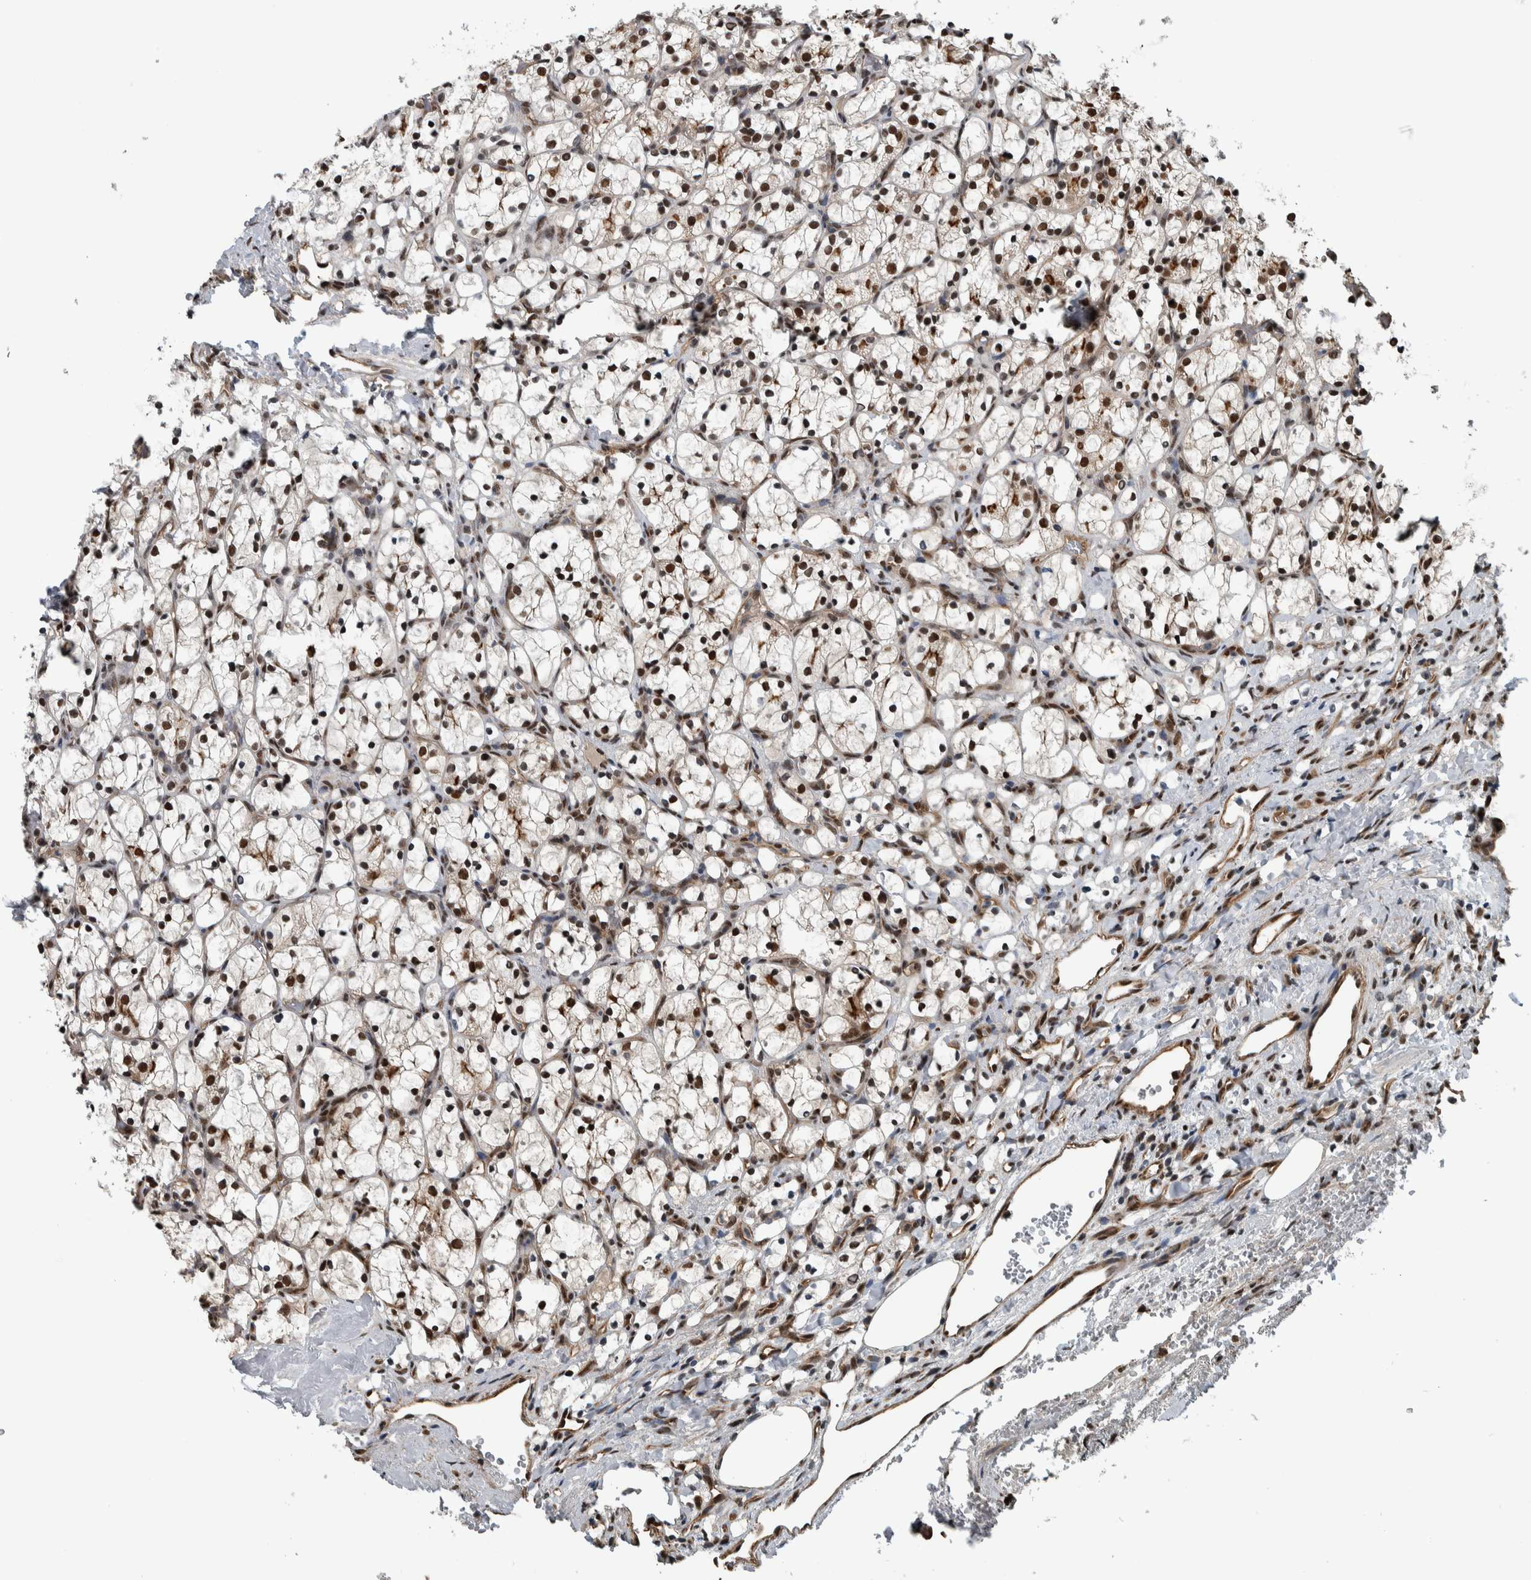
{"staining": {"intensity": "strong", "quantity": ">75%", "location": "nuclear"}, "tissue": "renal cancer", "cell_type": "Tumor cells", "image_type": "cancer", "snomed": [{"axis": "morphology", "description": "Adenocarcinoma, NOS"}, {"axis": "topography", "description": "Kidney"}], "caption": "Immunohistochemical staining of renal adenocarcinoma exhibits strong nuclear protein expression in about >75% of tumor cells.", "gene": "FAM135B", "patient": {"sex": "female", "age": 69}}